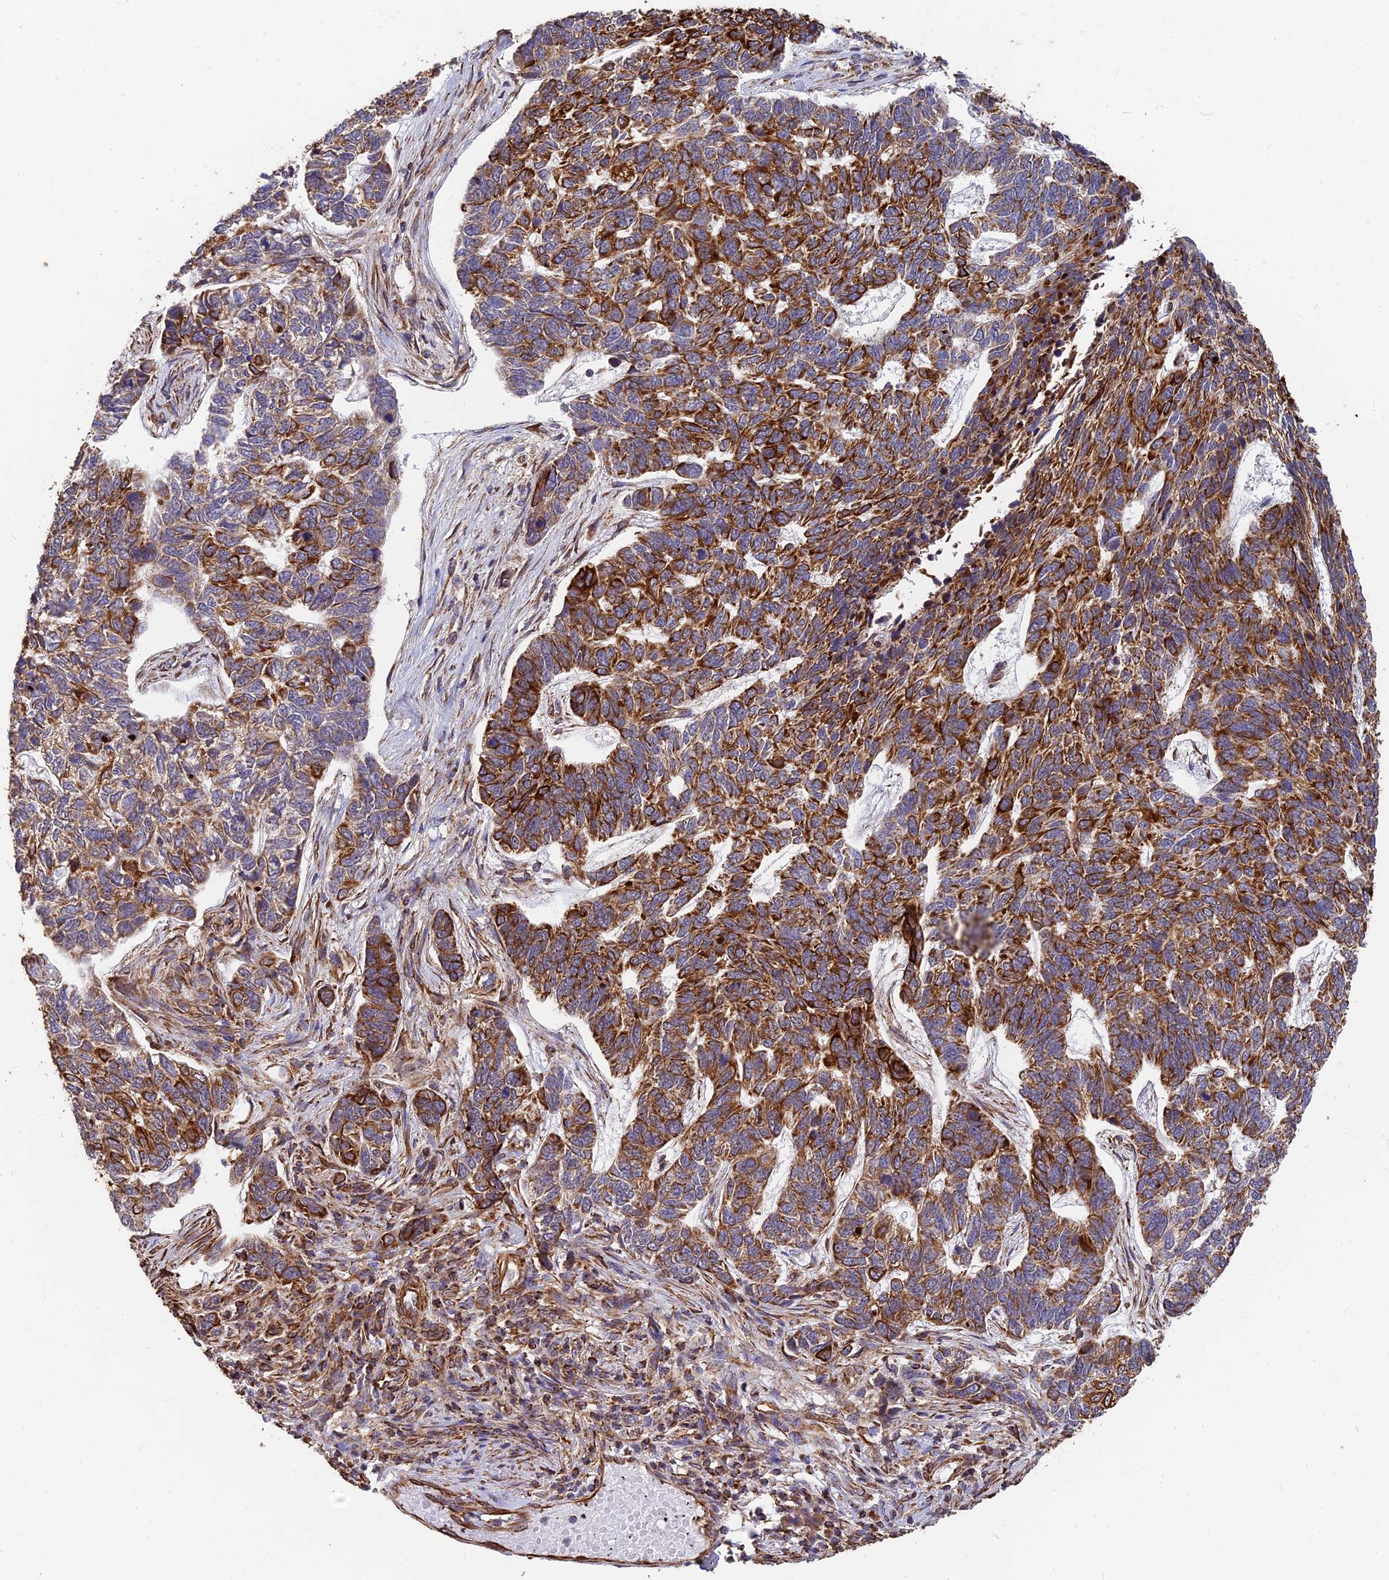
{"staining": {"intensity": "strong", "quantity": ">75%", "location": "cytoplasmic/membranous"}, "tissue": "skin cancer", "cell_type": "Tumor cells", "image_type": "cancer", "snomed": [{"axis": "morphology", "description": "Basal cell carcinoma"}, {"axis": "topography", "description": "Skin"}], "caption": "This is a photomicrograph of immunohistochemistry staining of skin cancer (basal cell carcinoma), which shows strong positivity in the cytoplasmic/membranous of tumor cells.", "gene": "DSTYK", "patient": {"sex": "female", "age": 65}}